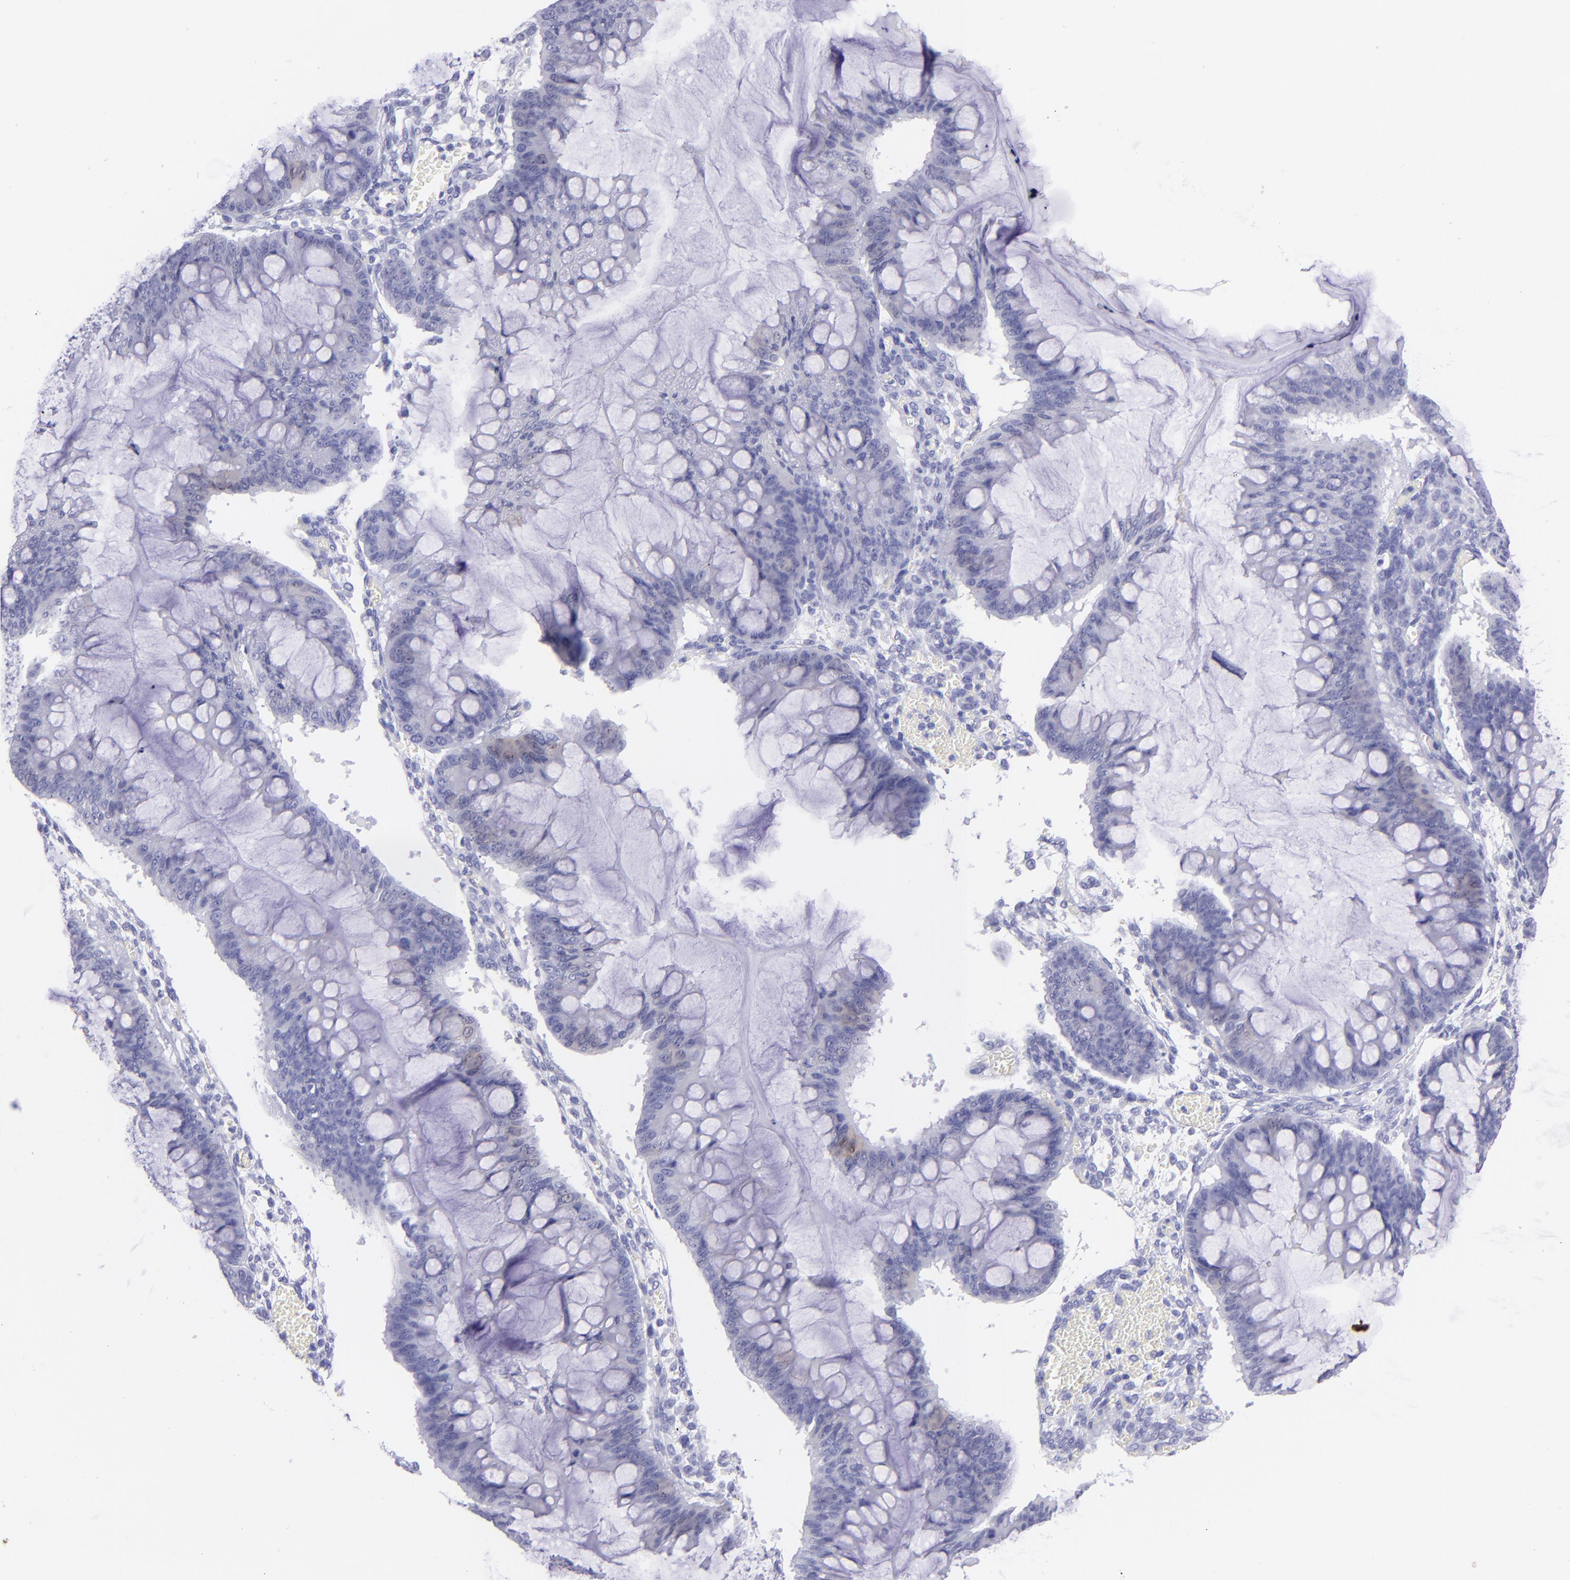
{"staining": {"intensity": "negative", "quantity": "none", "location": "none"}, "tissue": "ovarian cancer", "cell_type": "Tumor cells", "image_type": "cancer", "snomed": [{"axis": "morphology", "description": "Cystadenocarcinoma, mucinous, NOS"}, {"axis": "topography", "description": "Ovary"}], "caption": "There is no significant staining in tumor cells of ovarian mucinous cystadenocarcinoma.", "gene": "PIP", "patient": {"sex": "female", "age": 73}}